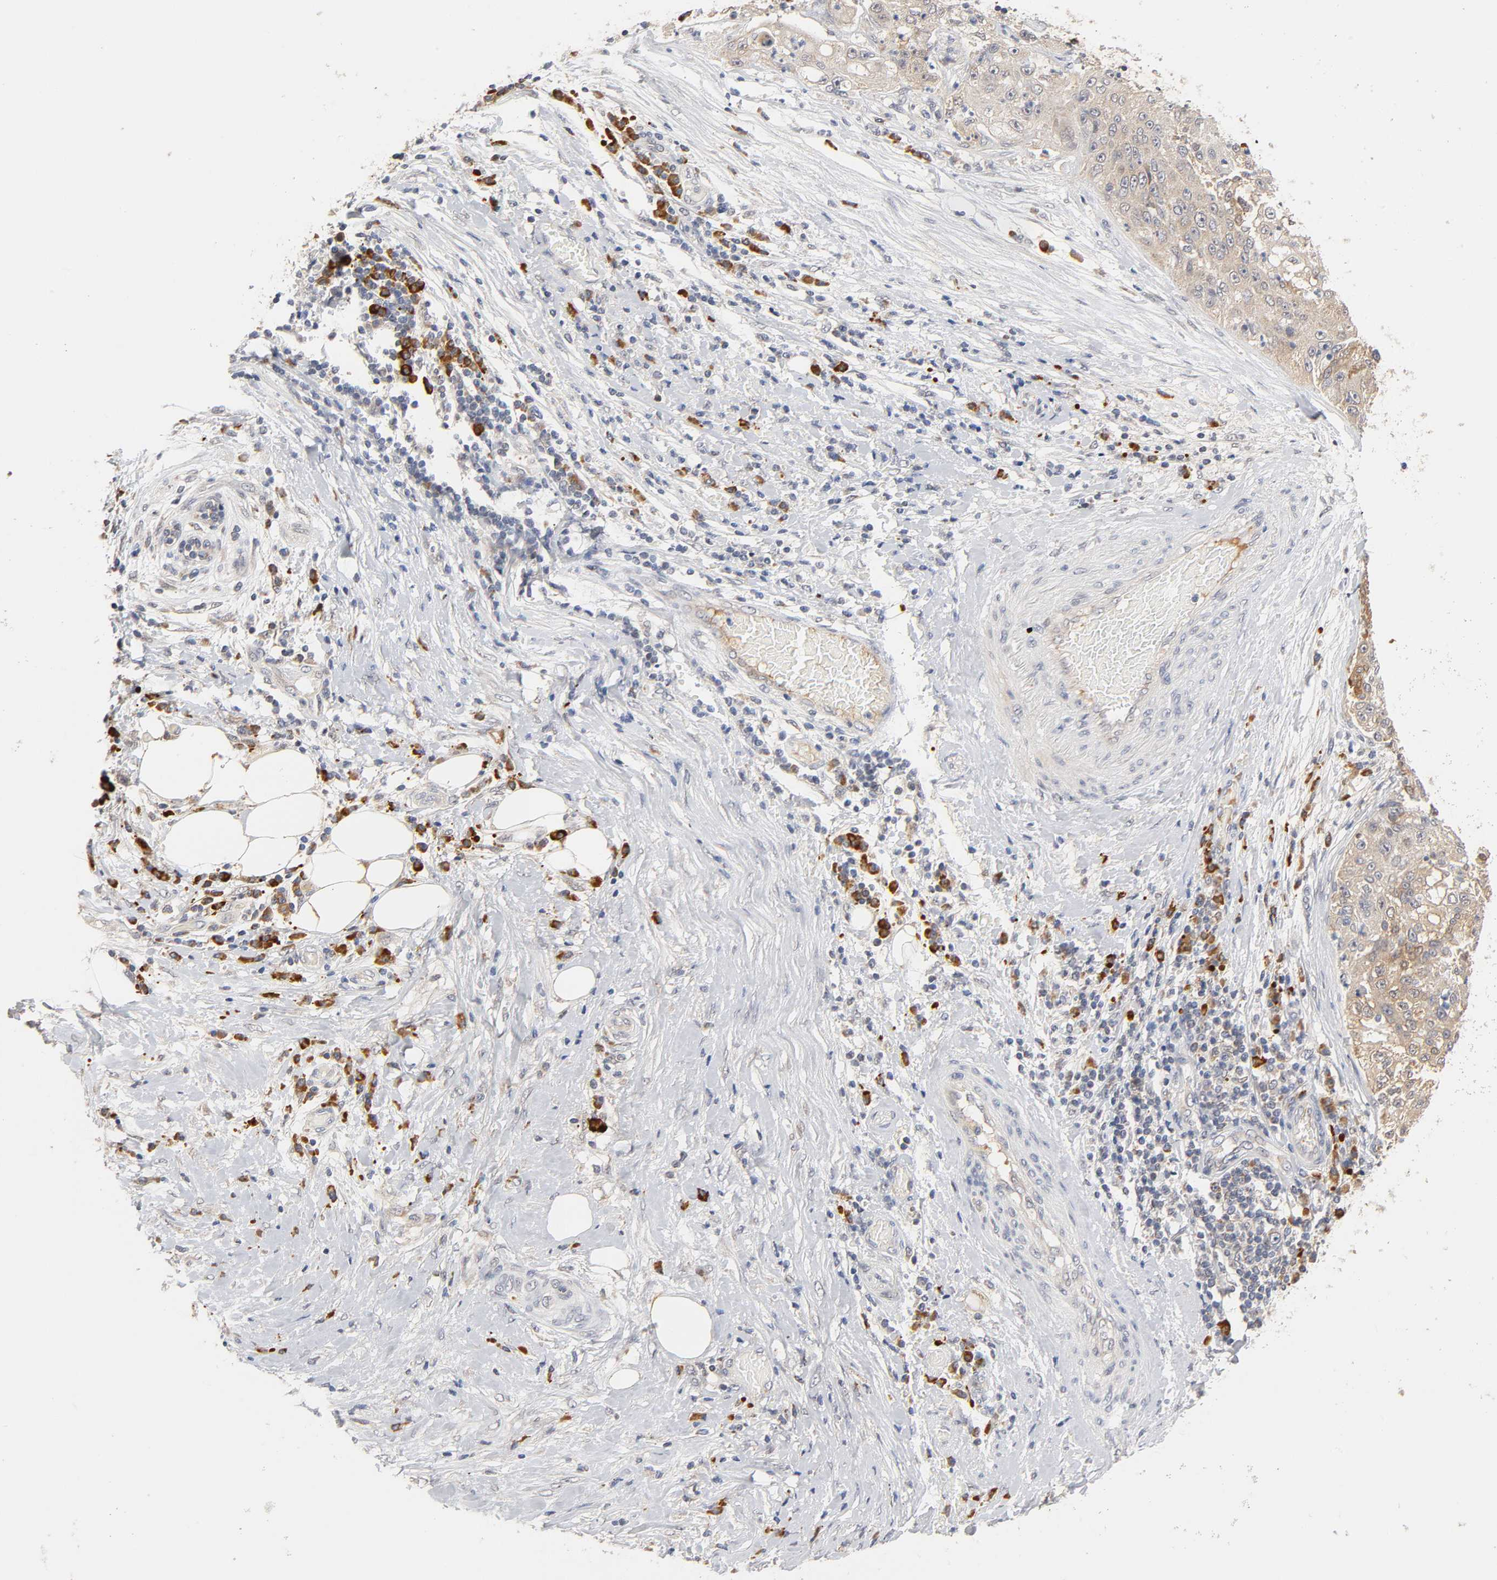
{"staining": {"intensity": "moderate", "quantity": ">75%", "location": "cytoplasmic/membranous"}, "tissue": "lung cancer", "cell_type": "Tumor cells", "image_type": "cancer", "snomed": [{"axis": "morphology", "description": "Inflammation, NOS"}, {"axis": "morphology", "description": "Squamous cell carcinoma, NOS"}, {"axis": "topography", "description": "Lymph node"}, {"axis": "topography", "description": "Soft tissue"}, {"axis": "topography", "description": "Lung"}], "caption": "Lung cancer (squamous cell carcinoma) stained for a protein (brown) demonstrates moderate cytoplasmic/membranous positive staining in about >75% of tumor cells.", "gene": "GSTZ1", "patient": {"sex": "male", "age": 66}}